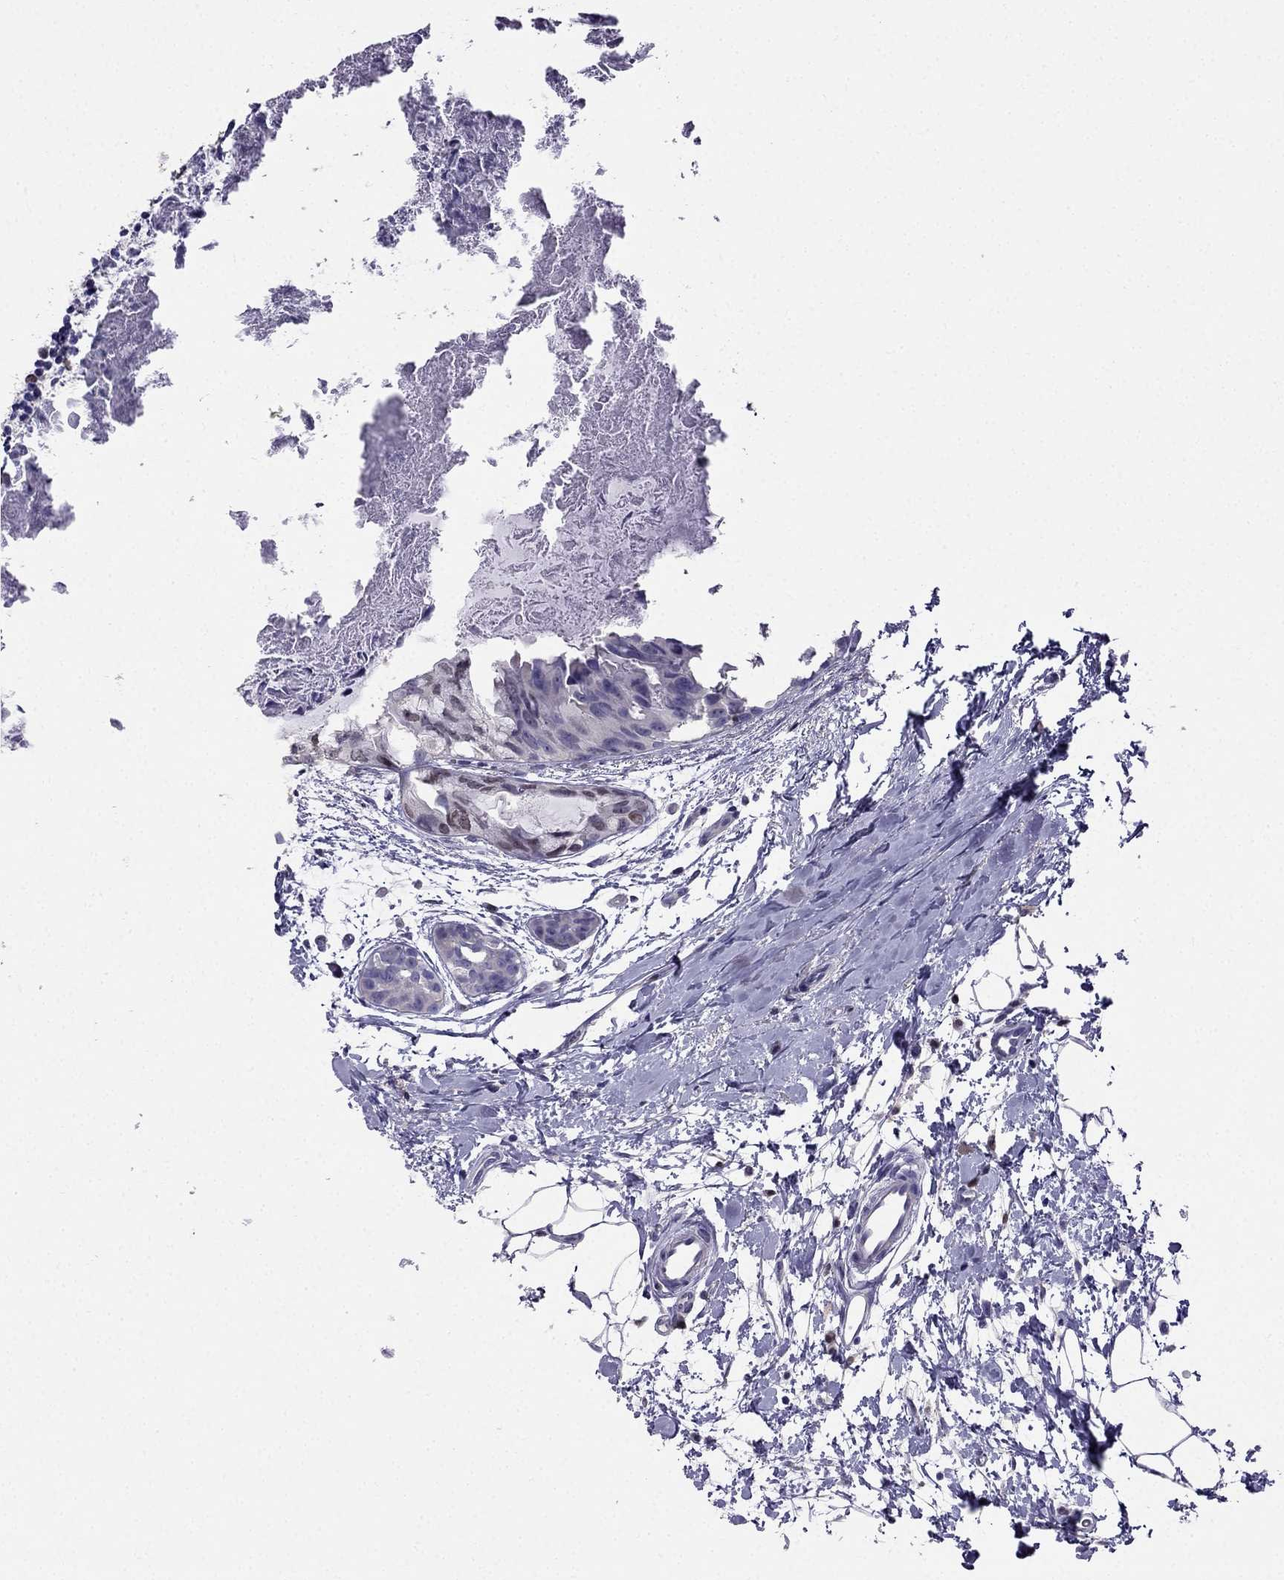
{"staining": {"intensity": "negative", "quantity": "none", "location": "none"}, "tissue": "breast cancer", "cell_type": "Tumor cells", "image_type": "cancer", "snomed": [{"axis": "morphology", "description": "Normal tissue, NOS"}, {"axis": "morphology", "description": "Duct carcinoma"}, {"axis": "topography", "description": "Breast"}], "caption": "Immunohistochemistry (IHC) image of breast cancer stained for a protein (brown), which displays no expression in tumor cells.", "gene": "ARID3A", "patient": {"sex": "female", "age": 40}}